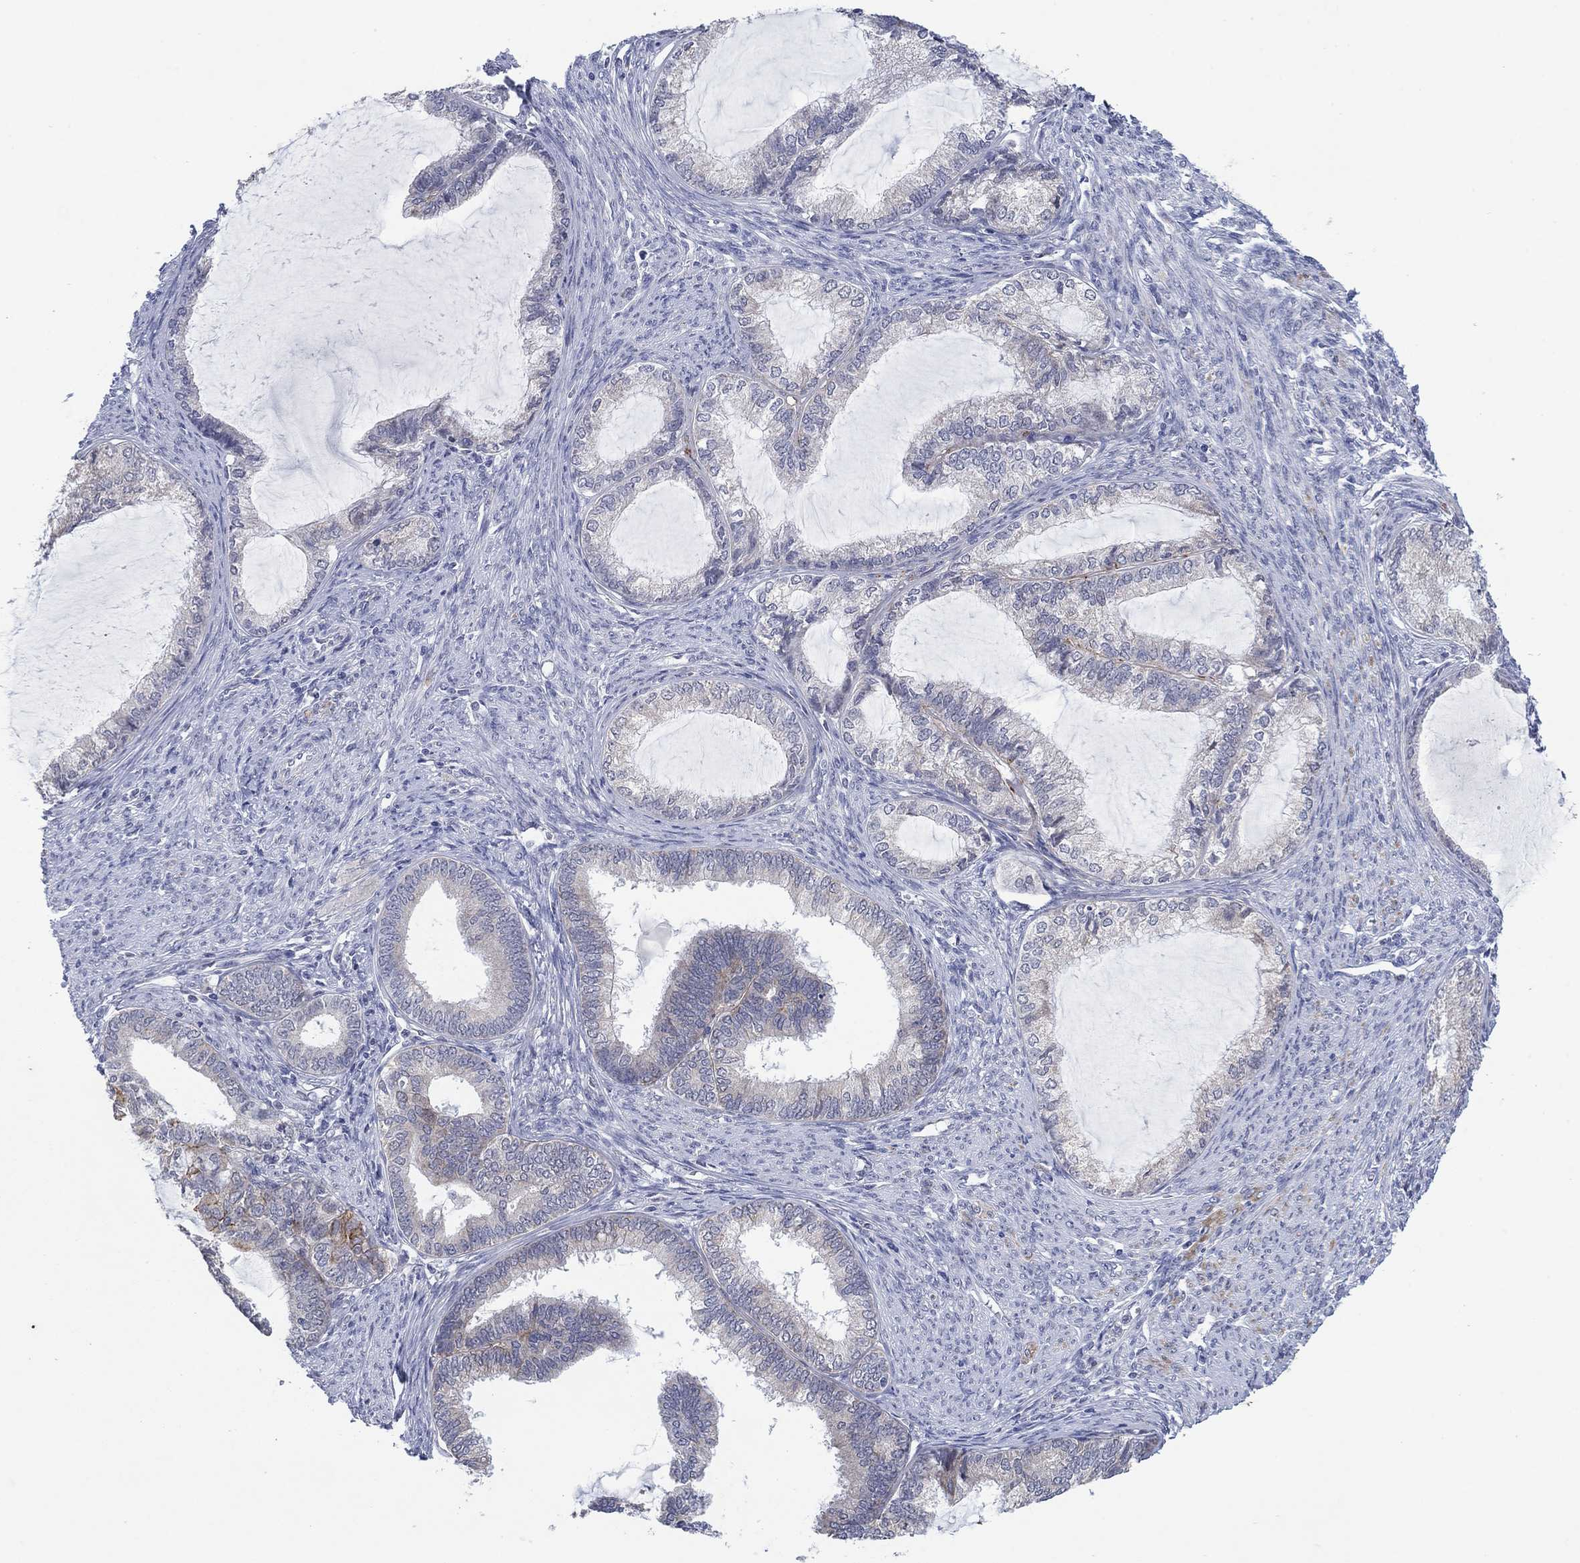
{"staining": {"intensity": "moderate", "quantity": "<25%", "location": "cytoplasmic/membranous"}, "tissue": "endometrial cancer", "cell_type": "Tumor cells", "image_type": "cancer", "snomed": [{"axis": "morphology", "description": "Adenocarcinoma, NOS"}, {"axis": "topography", "description": "Endometrium"}], "caption": "Immunohistochemical staining of endometrial cancer displays low levels of moderate cytoplasmic/membranous expression in about <25% of tumor cells.", "gene": "SDC1", "patient": {"sex": "female", "age": 86}}